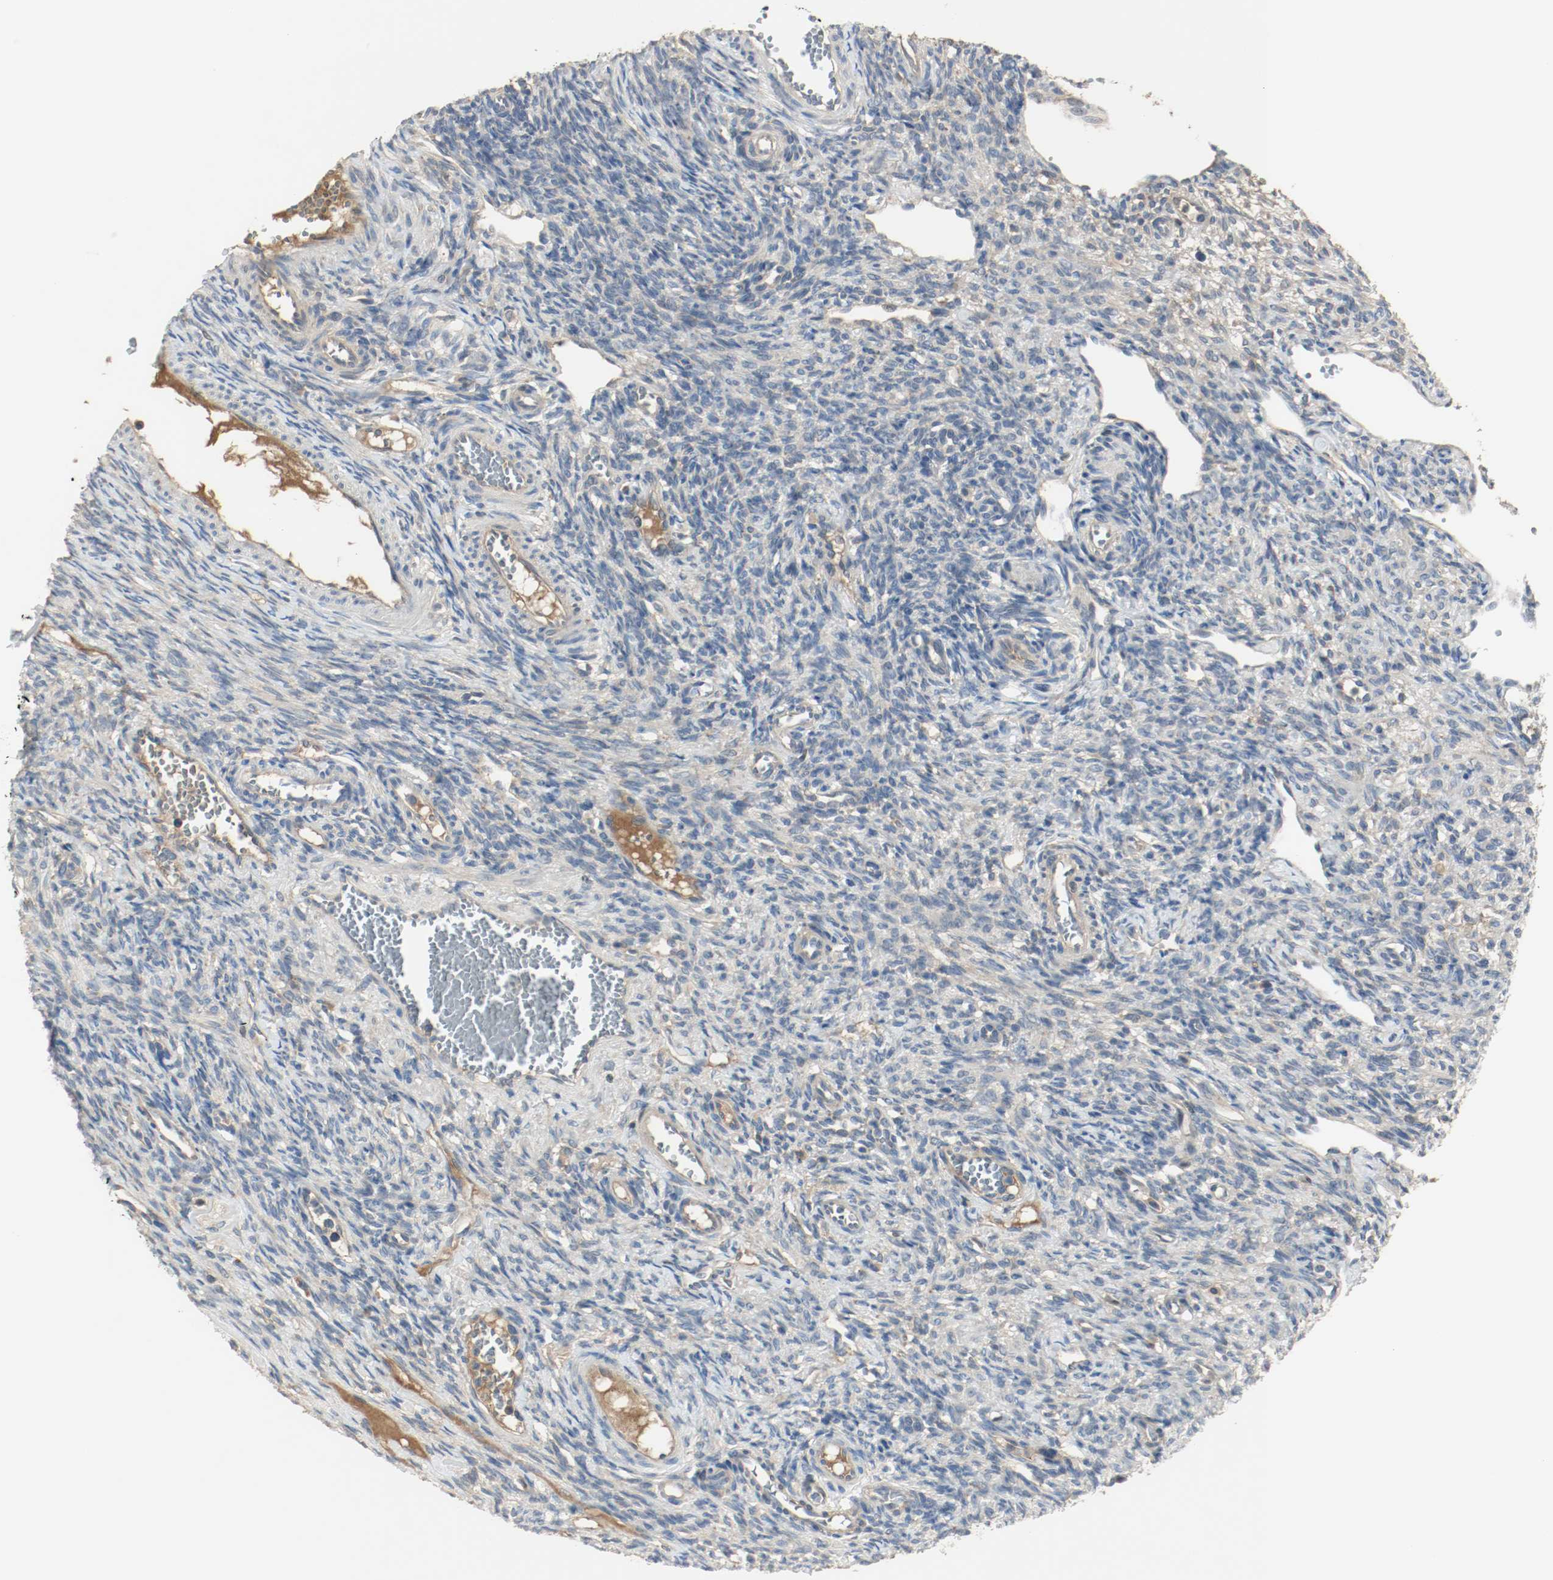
{"staining": {"intensity": "negative", "quantity": "none", "location": "none"}, "tissue": "ovary", "cell_type": "Follicle cells", "image_type": "normal", "snomed": [{"axis": "morphology", "description": "Normal tissue, NOS"}, {"axis": "topography", "description": "Ovary"}], "caption": "DAB immunohistochemical staining of benign human ovary demonstrates no significant staining in follicle cells.", "gene": "MELTF", "patient": {"sex": "female", "age": 33}}